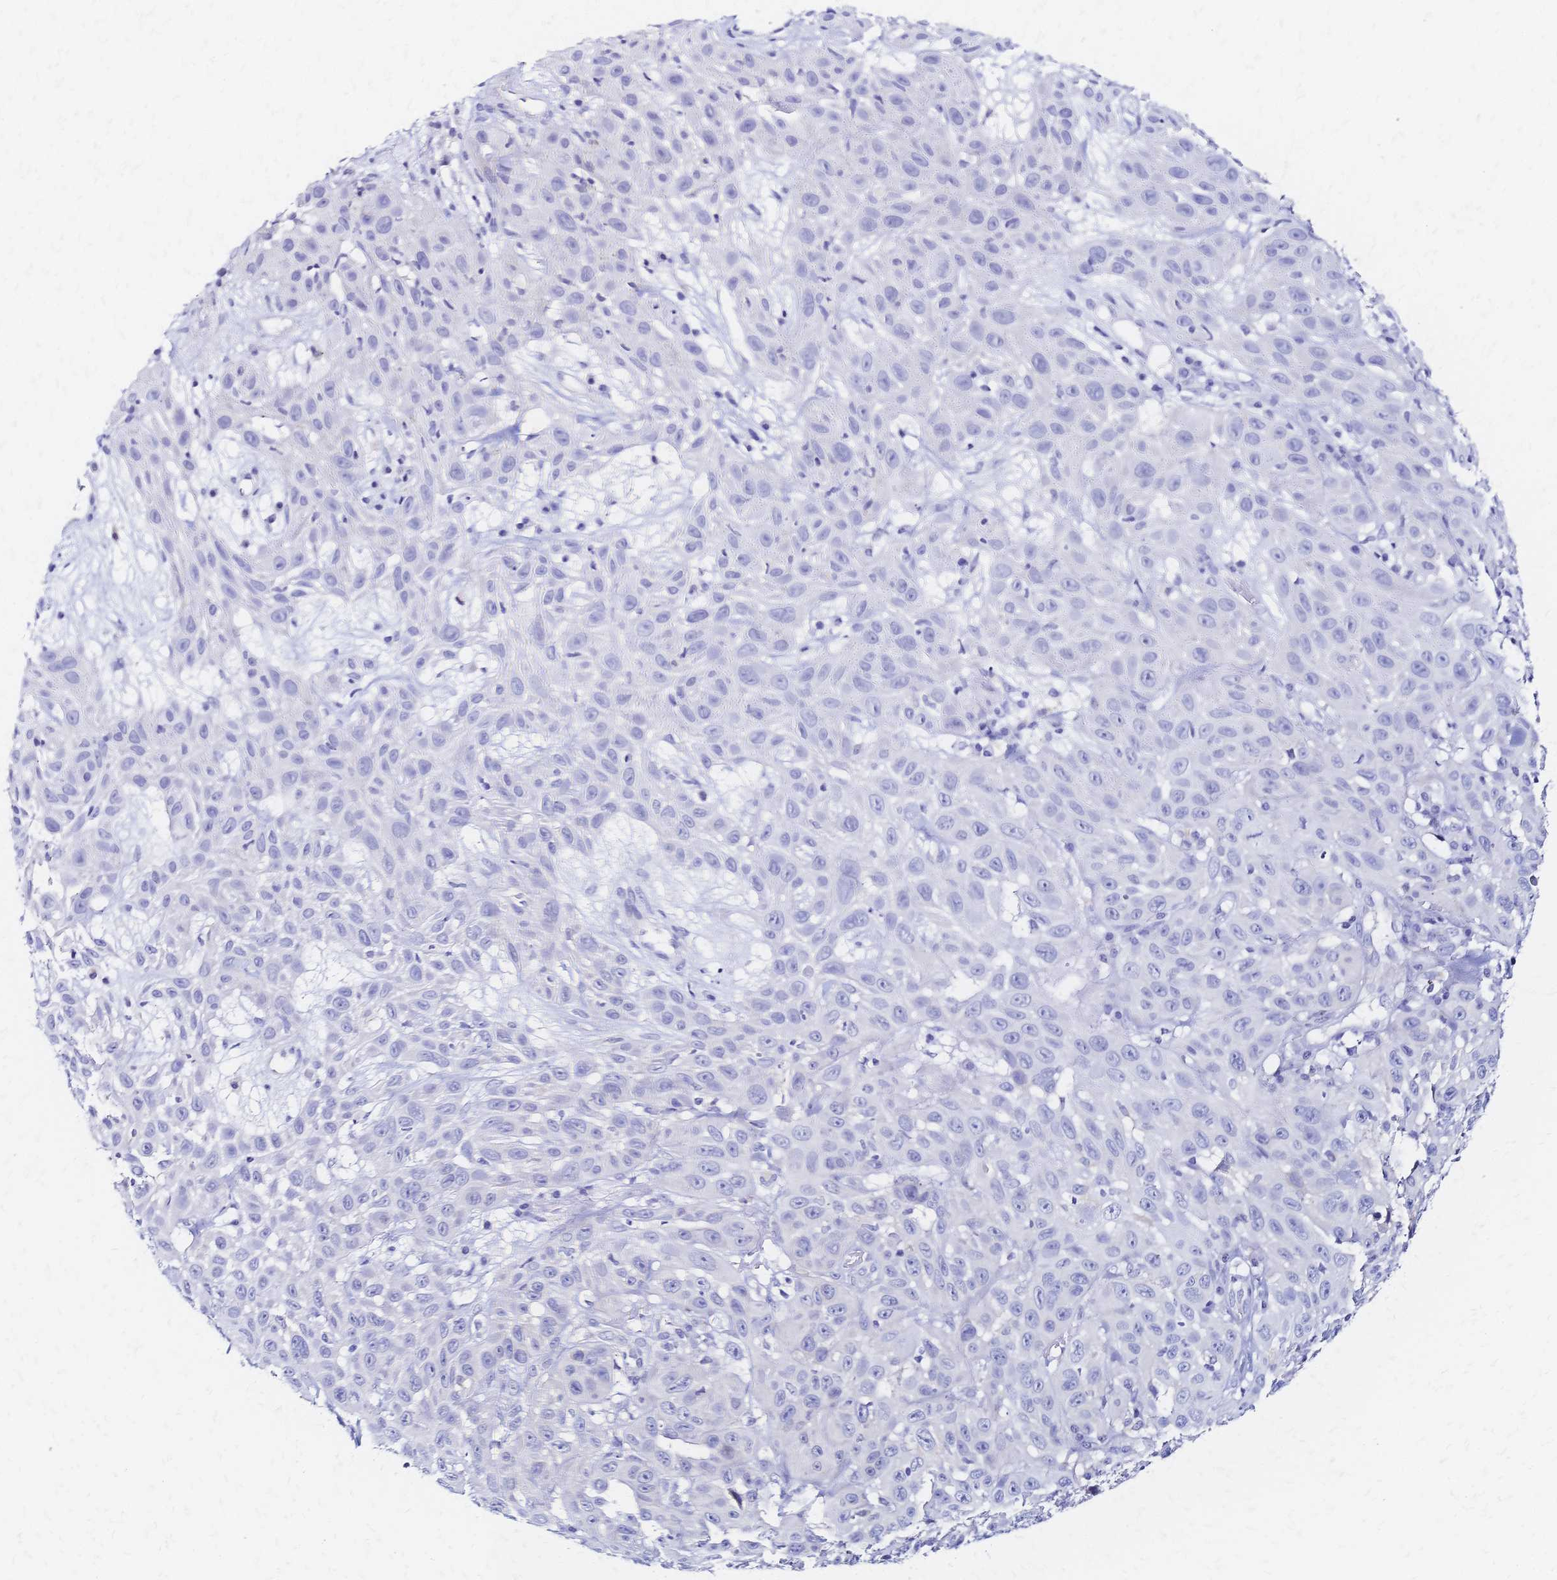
{"staining": {"intensity": "negative", "quantity": "none", "location": "none"}, "tissue": "skin cancer", "cell_type": "Tumor cells", "image_type": "cancer", "snomed": [{"axis": "morphology", "description": "Squamous cell carcinoma, NOS"}, {"axis": "topography", "description": "Skin"}], "caption": "An immunohistochemistry (IHC) histopathology image of skin cancer is shown. There is no staining in tumor cells of skin cancer.", "gene": "SLC5A1", "patient": {"sex": "male", "age": 82}}